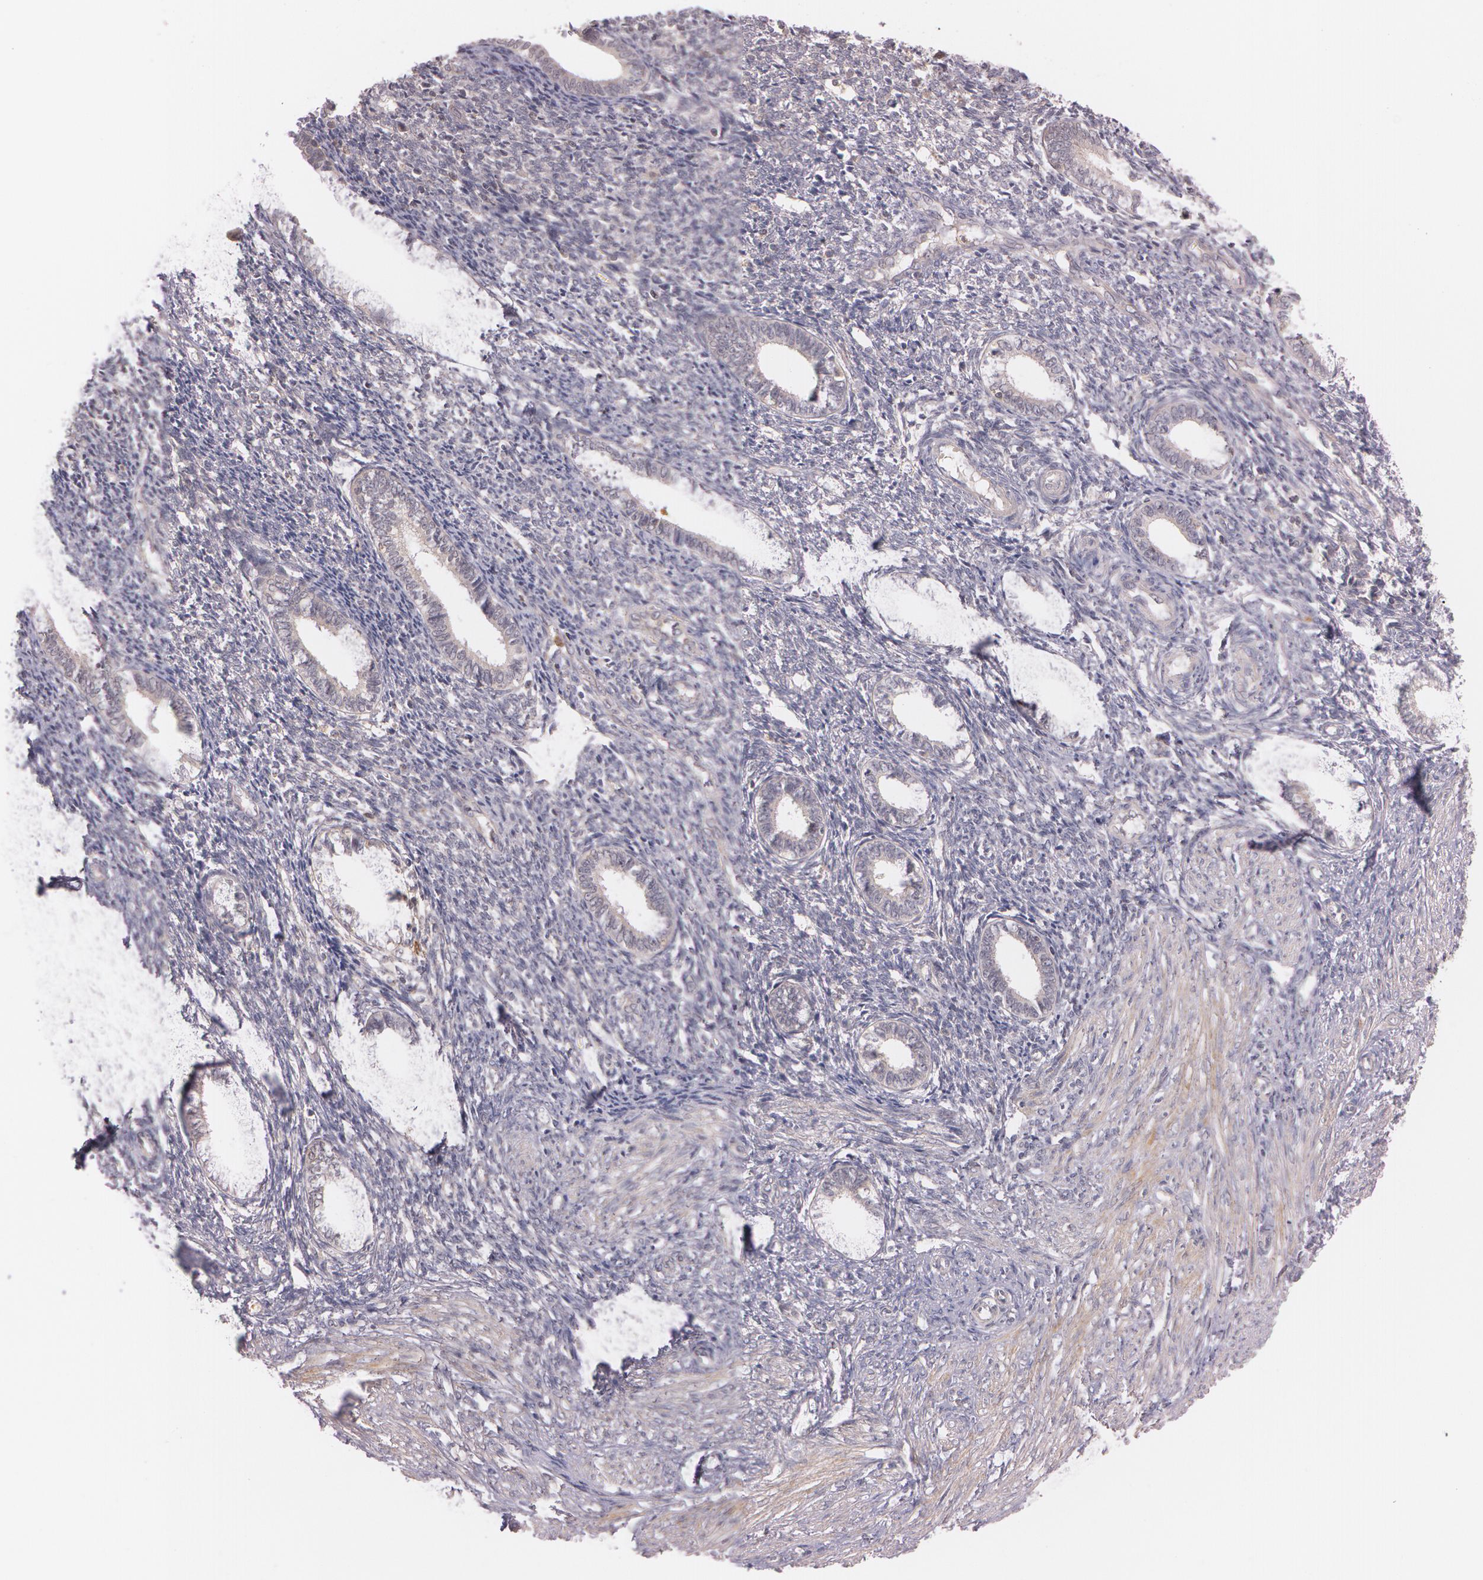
{"staining": {"intensity": "weak", "quantity": ">75%", "location": "cytoplasmic/membranous"}, "tissue": "endometrium", "cell_type": "Cells in endometrial stroma", "image_type": "normal", "snomed": [{"axis": "morphology", "description": "Normal tissue, NOS"}, {"axis": "topography", "description": "Endometrium"}], "caption": "Endometrium stained with immunohistochemistry (IHC) reveals weak cytoplasmic/membranous positivity in approximately >75% of cells in endometrial stroma.", "gene": "ATG2B", "patient": {"sex": "female", "age": 27}}